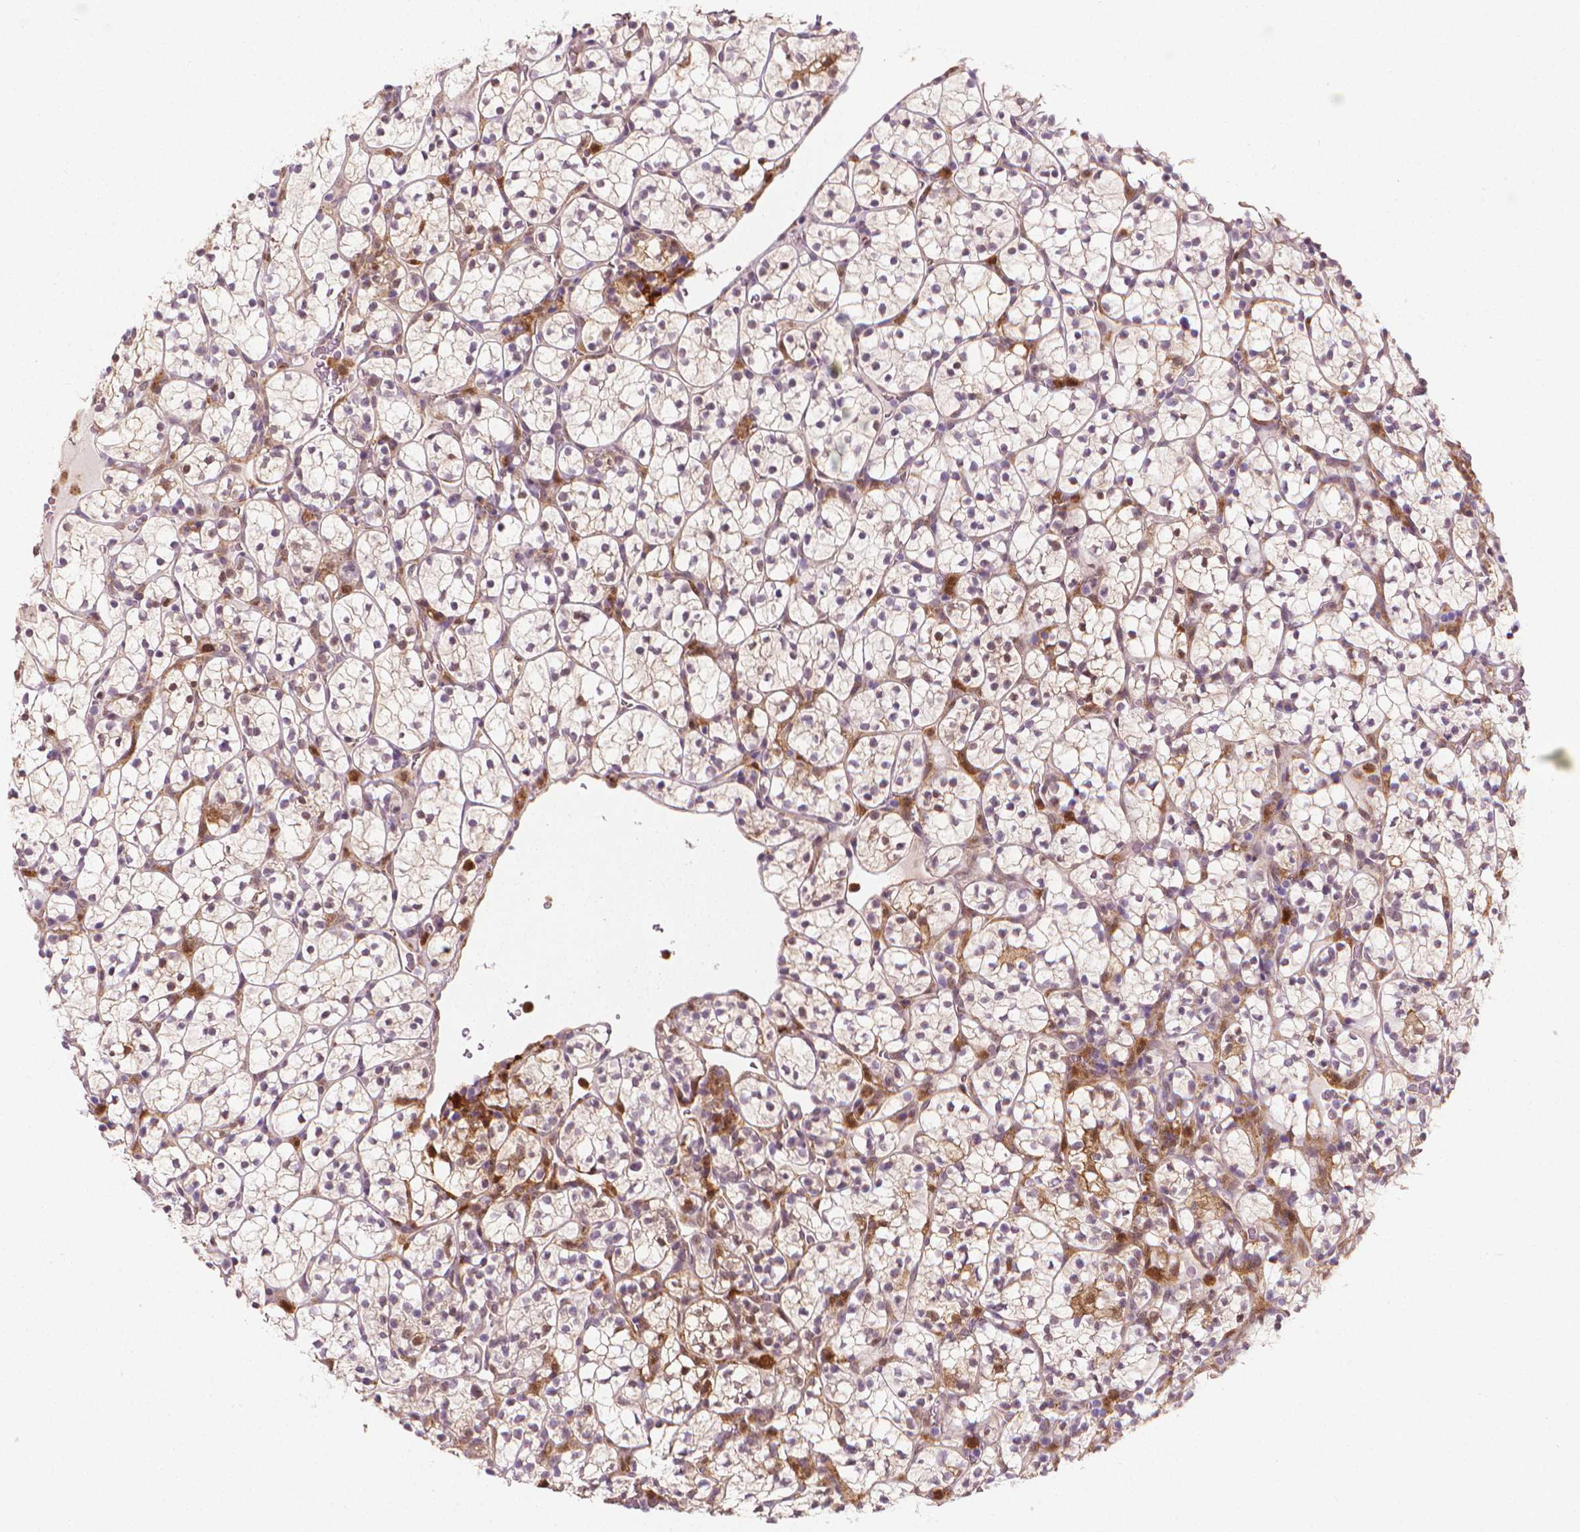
{"staining": {"intensity": "weak", "quantity": "<25%", "location": "cytoplasmic/membranous"}, "tissue": "renal cancer", "cell_type": "Tumor cells", "image_type": "cancer", "snomed": [{"axis": "morphology", "description": "Adenocarcinoma, NOS"}, {"axis": "topography", "description": "Kidney"}], "caption": "DAB (3,3'-diaminobenzidine) immunohistochemical staining of adenocarcinoma (renal) displays no significant positivity in tumor cells.", "gene": "TNFAIP2", "patient": {"sex": "female", "age": 89}}